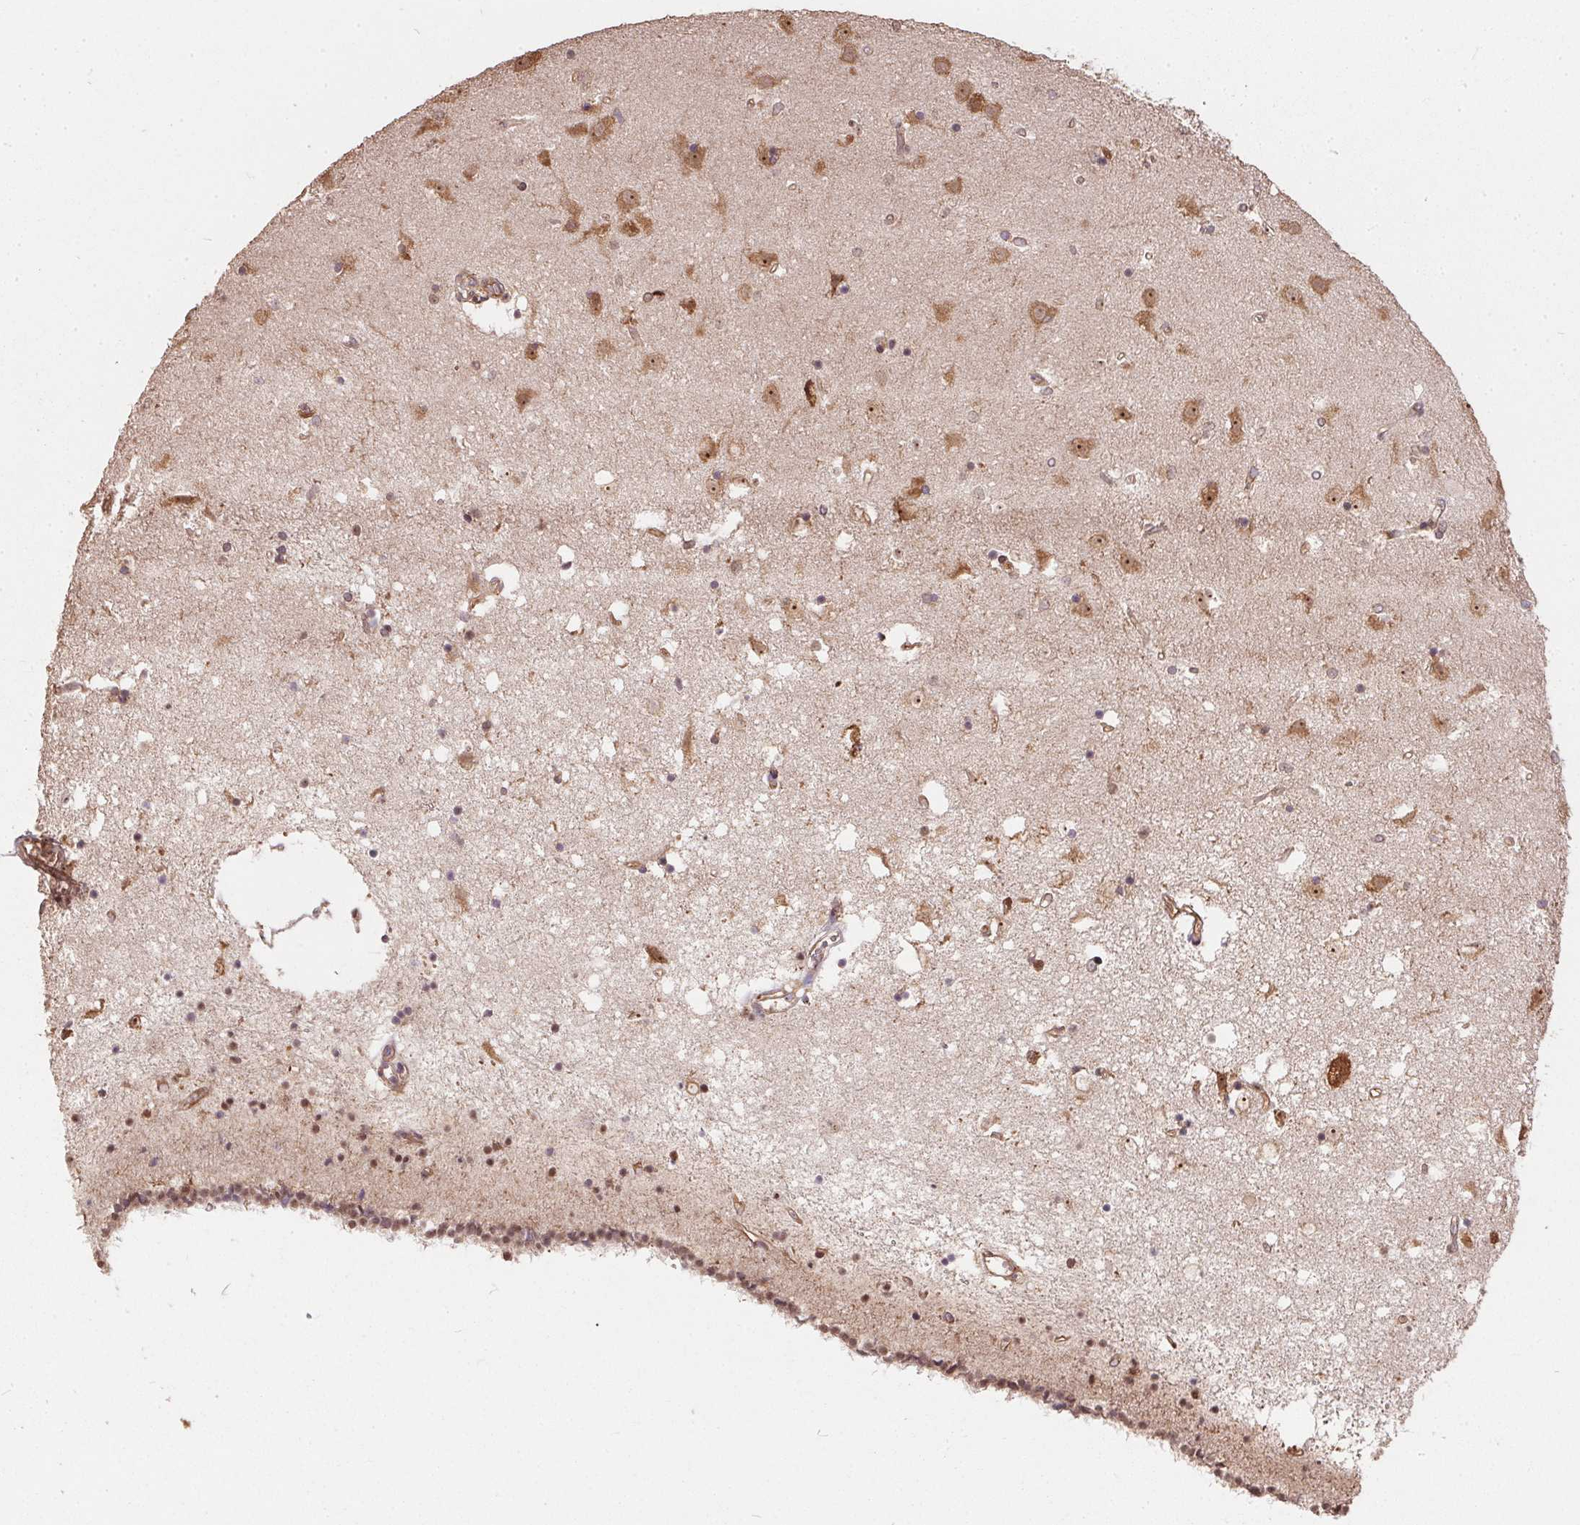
{"staining": {"intensity": "moderate", "quantity": "<25%", "location": "cytoplasmic/membranous"}, "tissue": "caudate", "cell_type": "Glial cells", "image_type": "normal", "snomed": [{"axis": "morphology", "description": "Normal tissue, NOS"}, {"axis": "topography", "description": "Lateral ventricle wall"}], "caption": "Glial cells exhibit low levels of moderate cytoplasmic/membranous expression in approximately <25% of cells in benign caudate. (DAB (3,3'-diaminobenzidine) = brown stain, brightfield microscopy at high magnification).", "gene": "EIF2S1", "patient": {"sex": "female", "age": 71}}